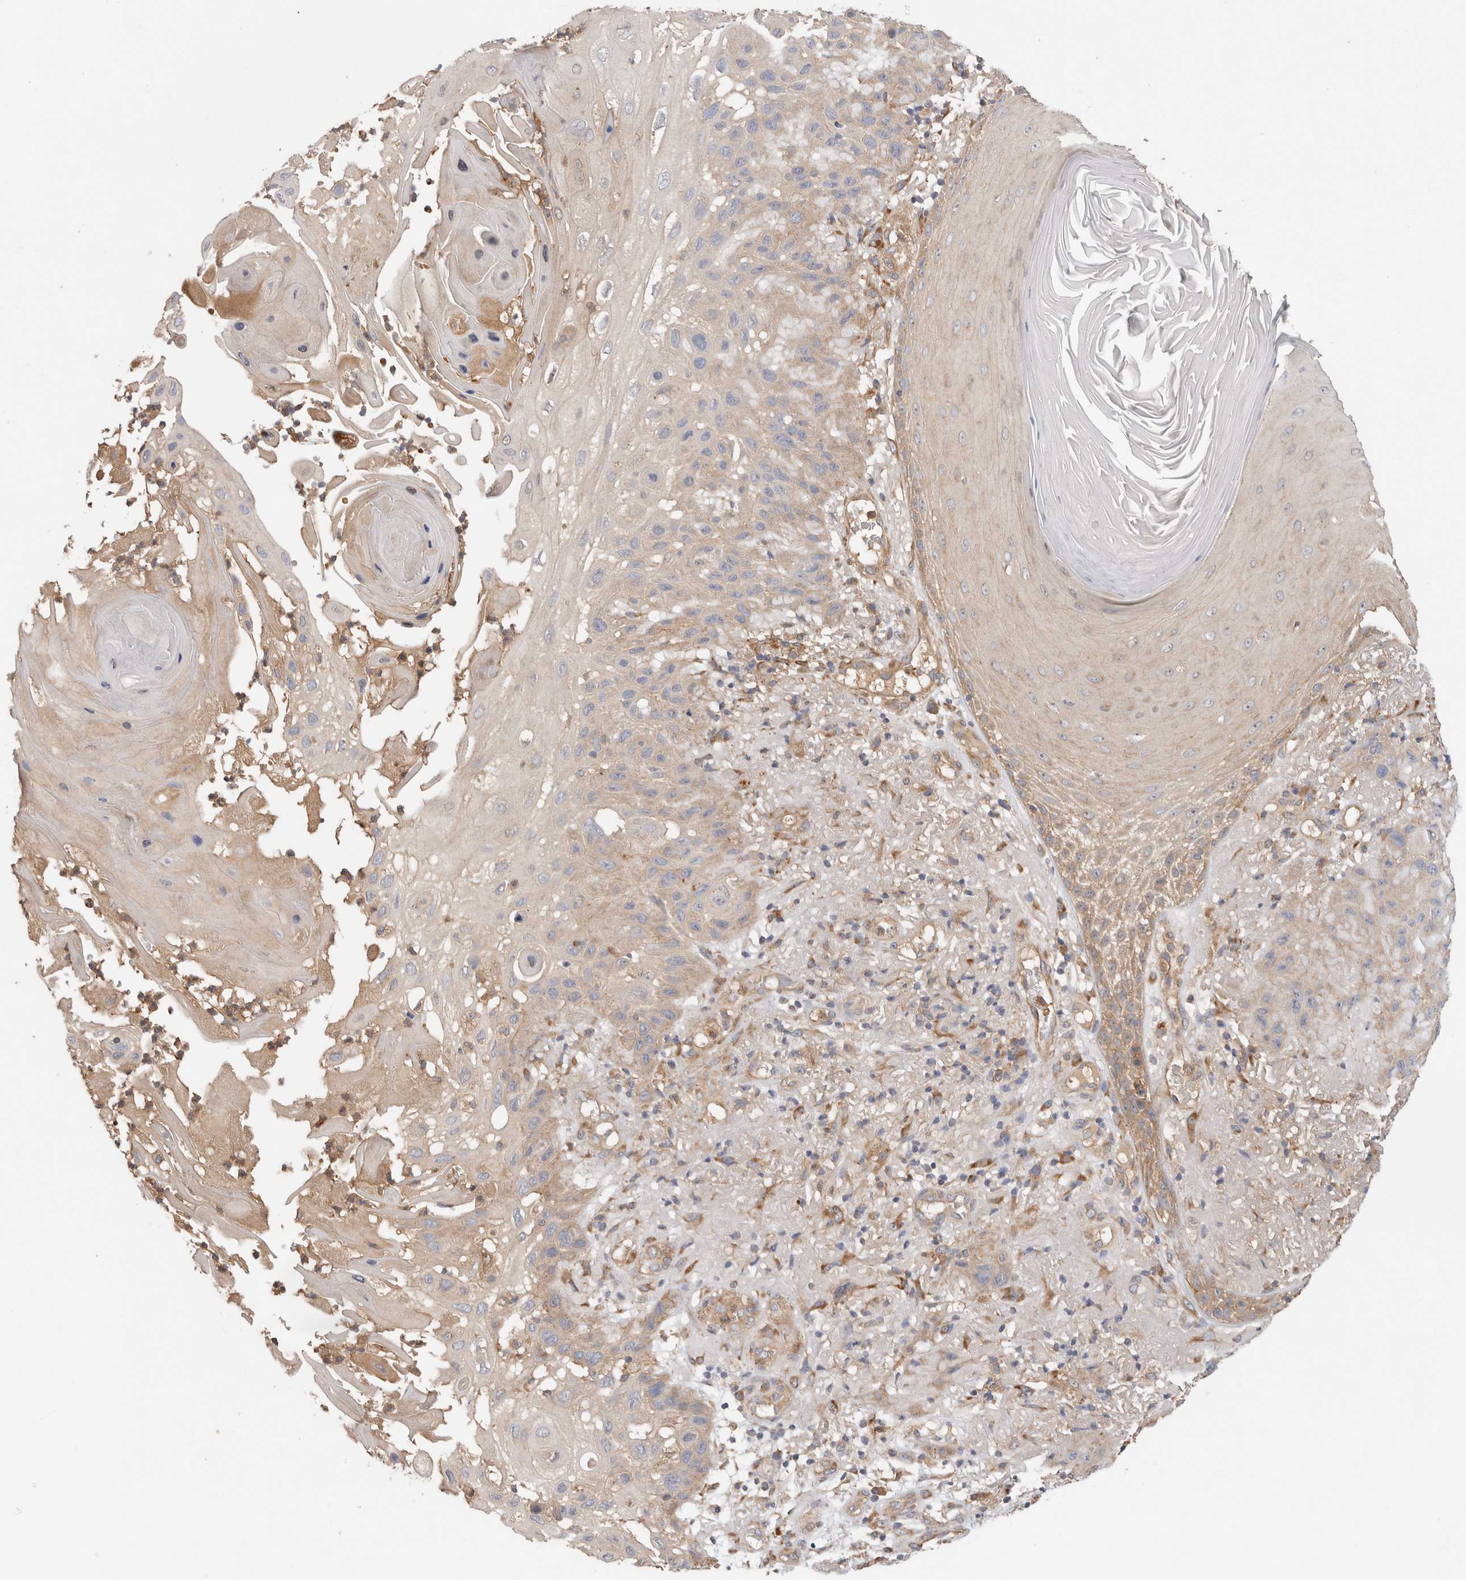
{"staining": {"intensity": "weak", "quantity": "<25%", "location": "cytoplasmic/membranous"}, "tissue": "skin cancer", "cell_type": "Tumor cells", "image_type": "cancer", "snomed": [{"axis": "morphology", "description": "Normal tissue, NOS"}, {"axis": "morphology", "description": "Squamous cell carcinoma, NOS"}, {"axis": "topography", "description": "Skin"}], "caption": "This is an immunohistochemistry photomicrograph of human squamous cell carcinoma (skin). There is no expression in tumor cells.", "gene": "SGK3", "patient": {"sex": "female", "age": 96}}